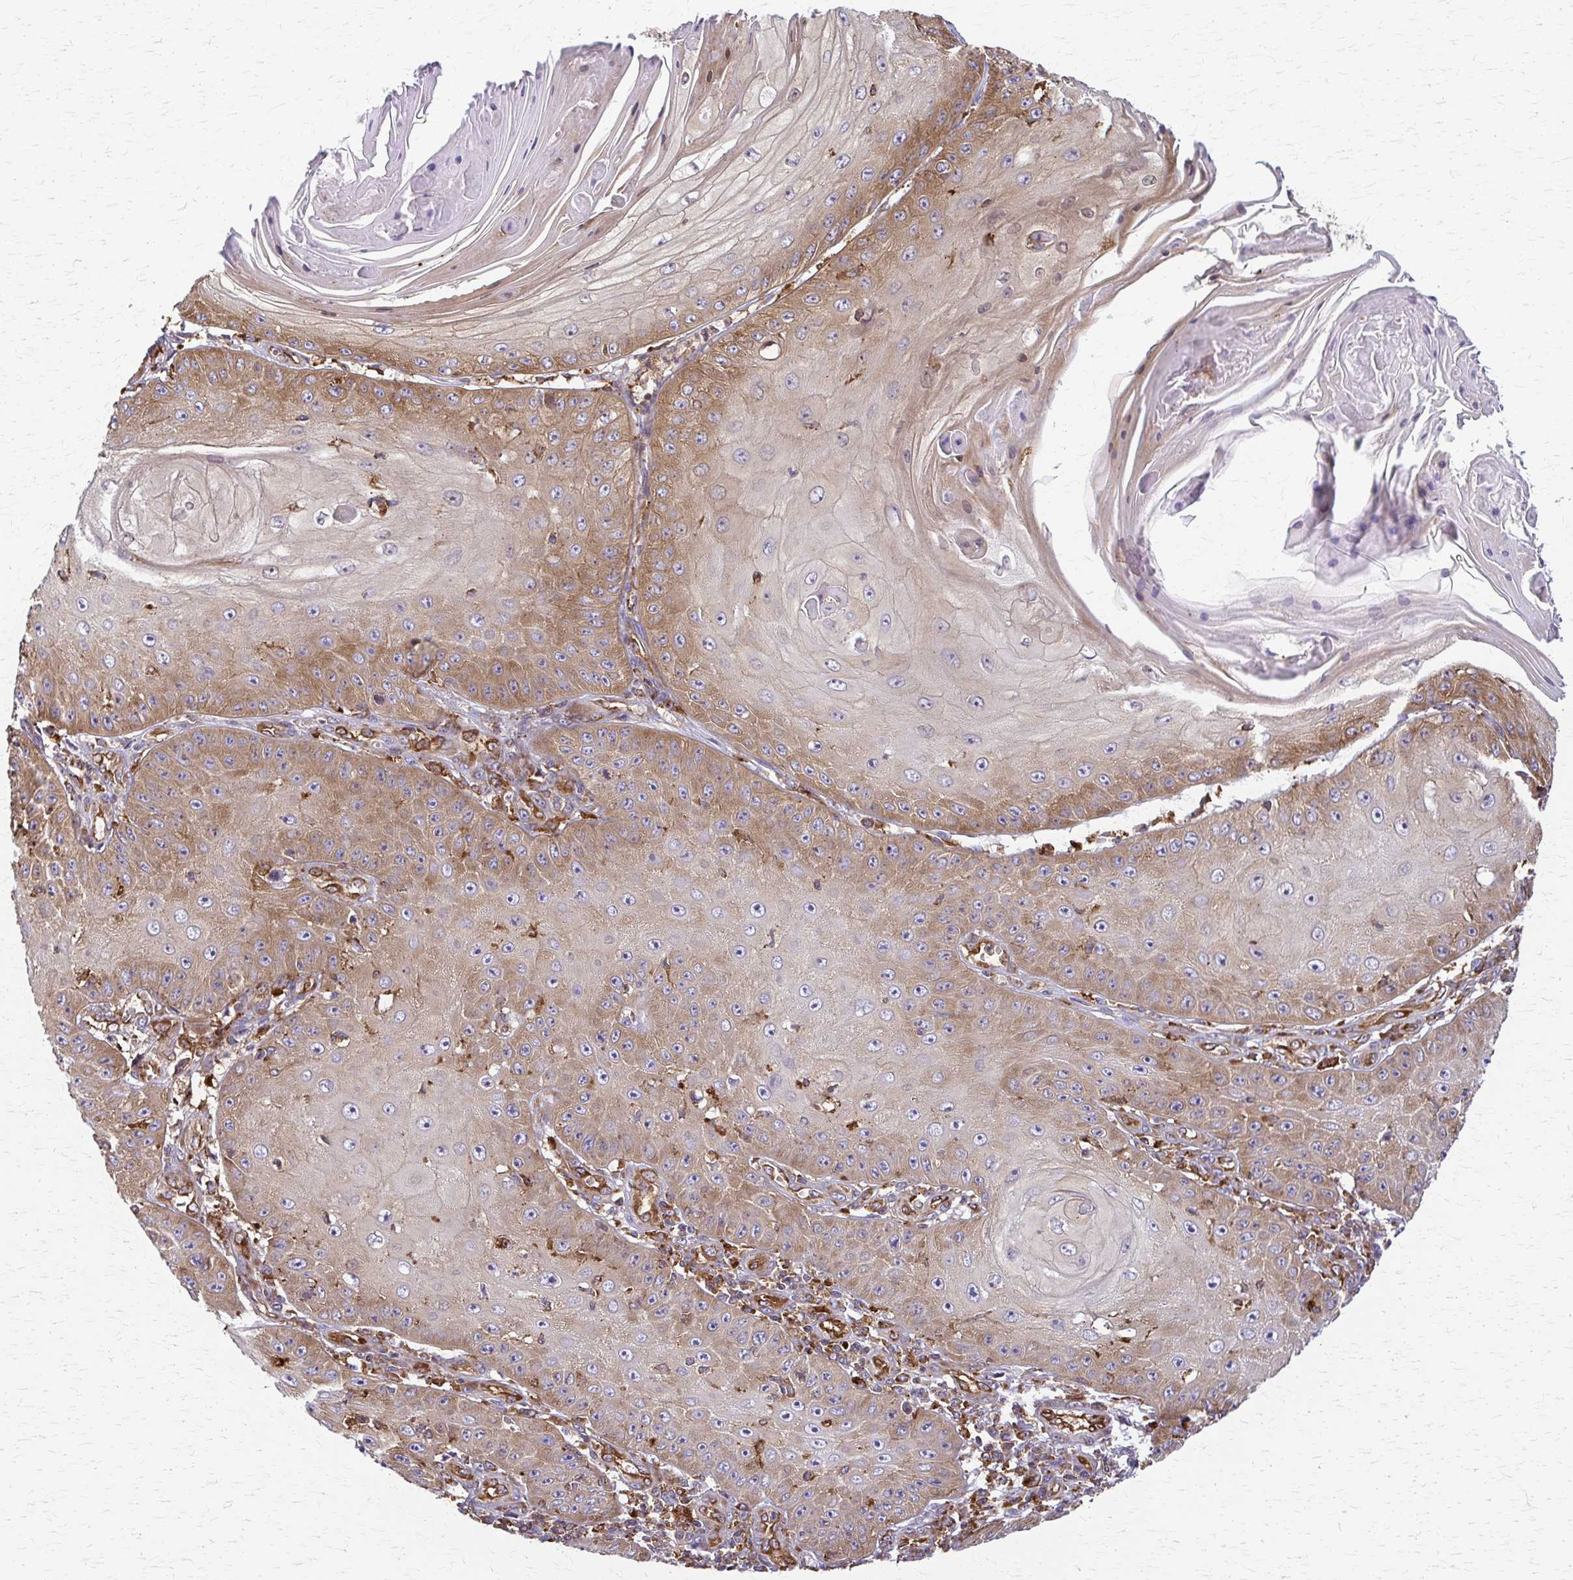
{"staining": {"intensity": "moderate", "quantity": "25%-75%", "location": "cytoplasmic/membranous"}, "tissue": "skin cancer", "cell_type": "Tumor cells", "image_type": "cancer", "snomed": [{"axis": "morphology", "description": "Squamous cell carcinoma, NOS"}, {"axis": "topography", "description": "Skin"}], "caption": "Human skin cancer (squamous cell carcinoma) stained with a protein marker demonstrates moderate staining in tumor cells.", "gene": "WASF2", "patient": {"sex": "male", "age": 70}}